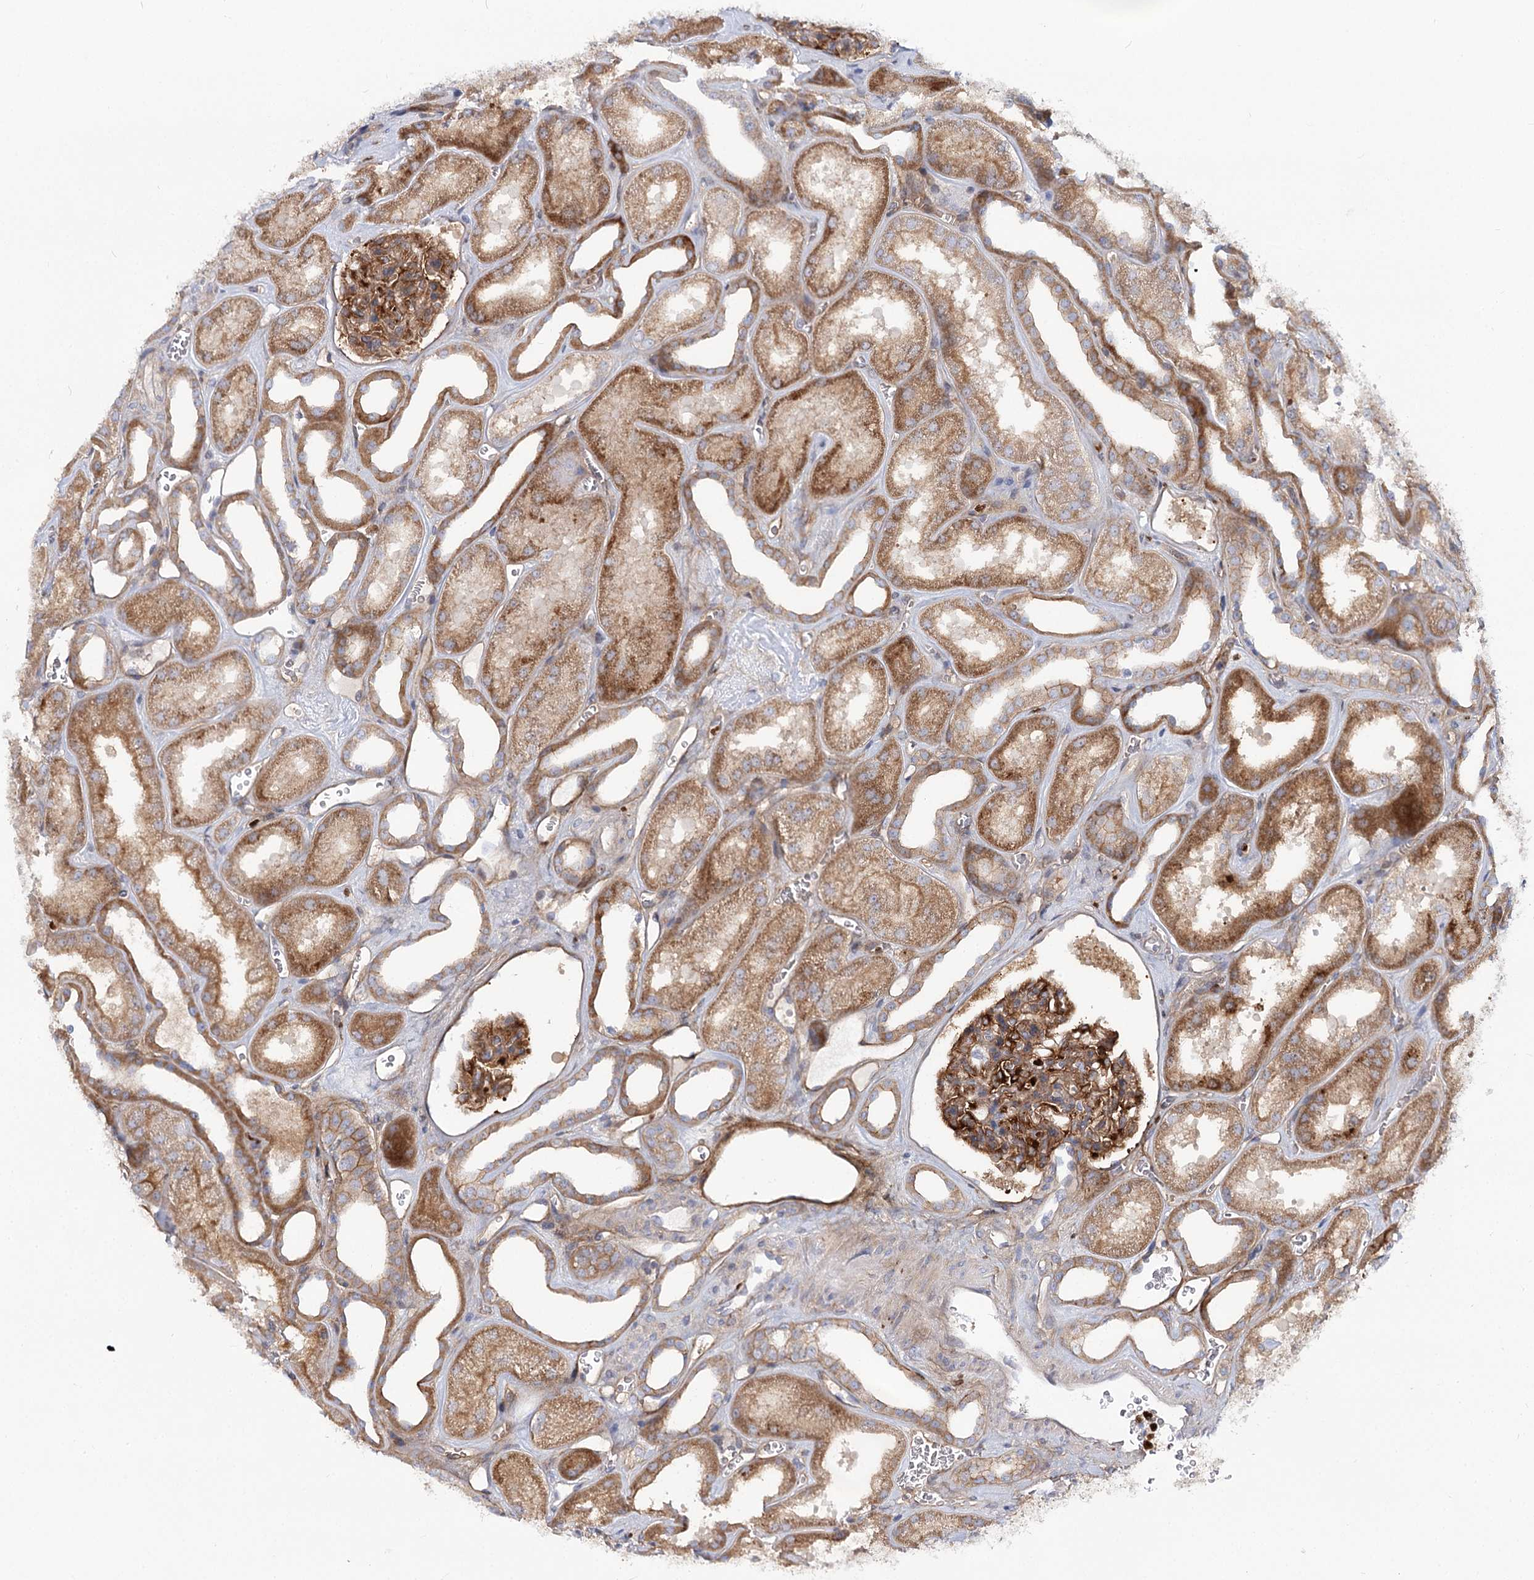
{"staining": {"intensity": "strong", "quantity": ">75%", "location": "cytoplasmic/membranous"}, "tissue": "kidney", "cell_type": "Cells in glomeruli", "image_type": "normal", "snomed": [{"axis": "morphology", "description": "Normal tissue, NOS"}, {"axis": "morphology", "description": "Adenocarcinoma, NOS"}, {"axis": "topography", "description": "Kidney"}], "caption": "Immunohistochemistry of benign human kidney displays high levels of strong cytoplasmic/membranous expression in approximately >75% of cells in glomeruli.", "gene": "C11orf52", "patient": {"sex": "female", "age": 68}}